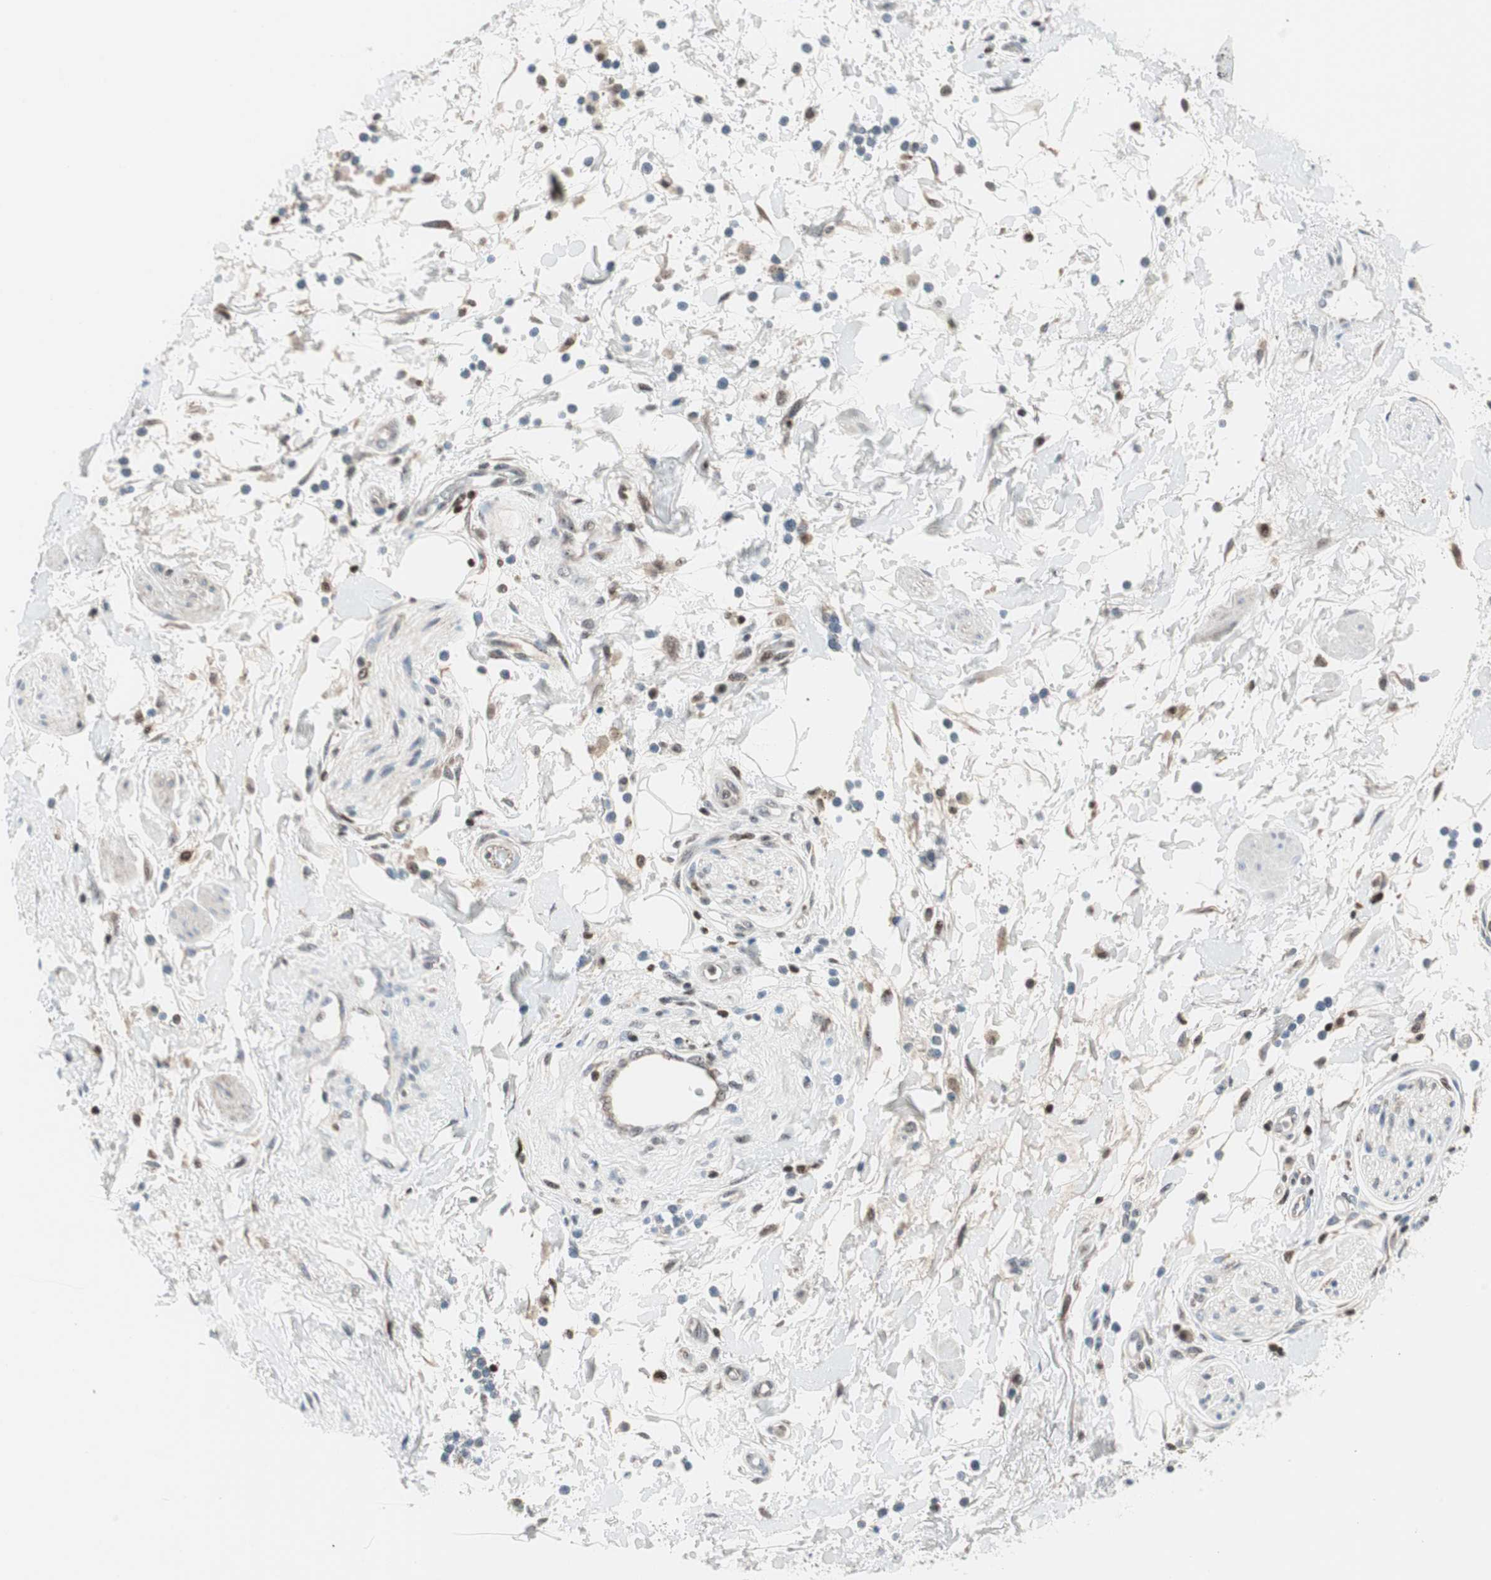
{"staining": {"intensity": "moderate", "quantity": ">75%", "location": "cytoplasmic/membranous"}, "tissue": "adipose tissue", "cell_type": "Adipocytes", "image_type": "normal", "snomed": [{"axis": "morphology", "description": "Normal tissue, NOS"}, {"axis": "topography", "description": "Soft tissue"}, {"axis": "topography", "description": "Peripheral nerve tissue"}], "caption": "There is medium levels of moderate cytoplasmic/membranous positivity in adipocytes of normal adipose tissue, as demonstrated by immunohistochemical staining (brown color).", "gene": "RGS10", "patient": {"sex": "female", "age": 71}}